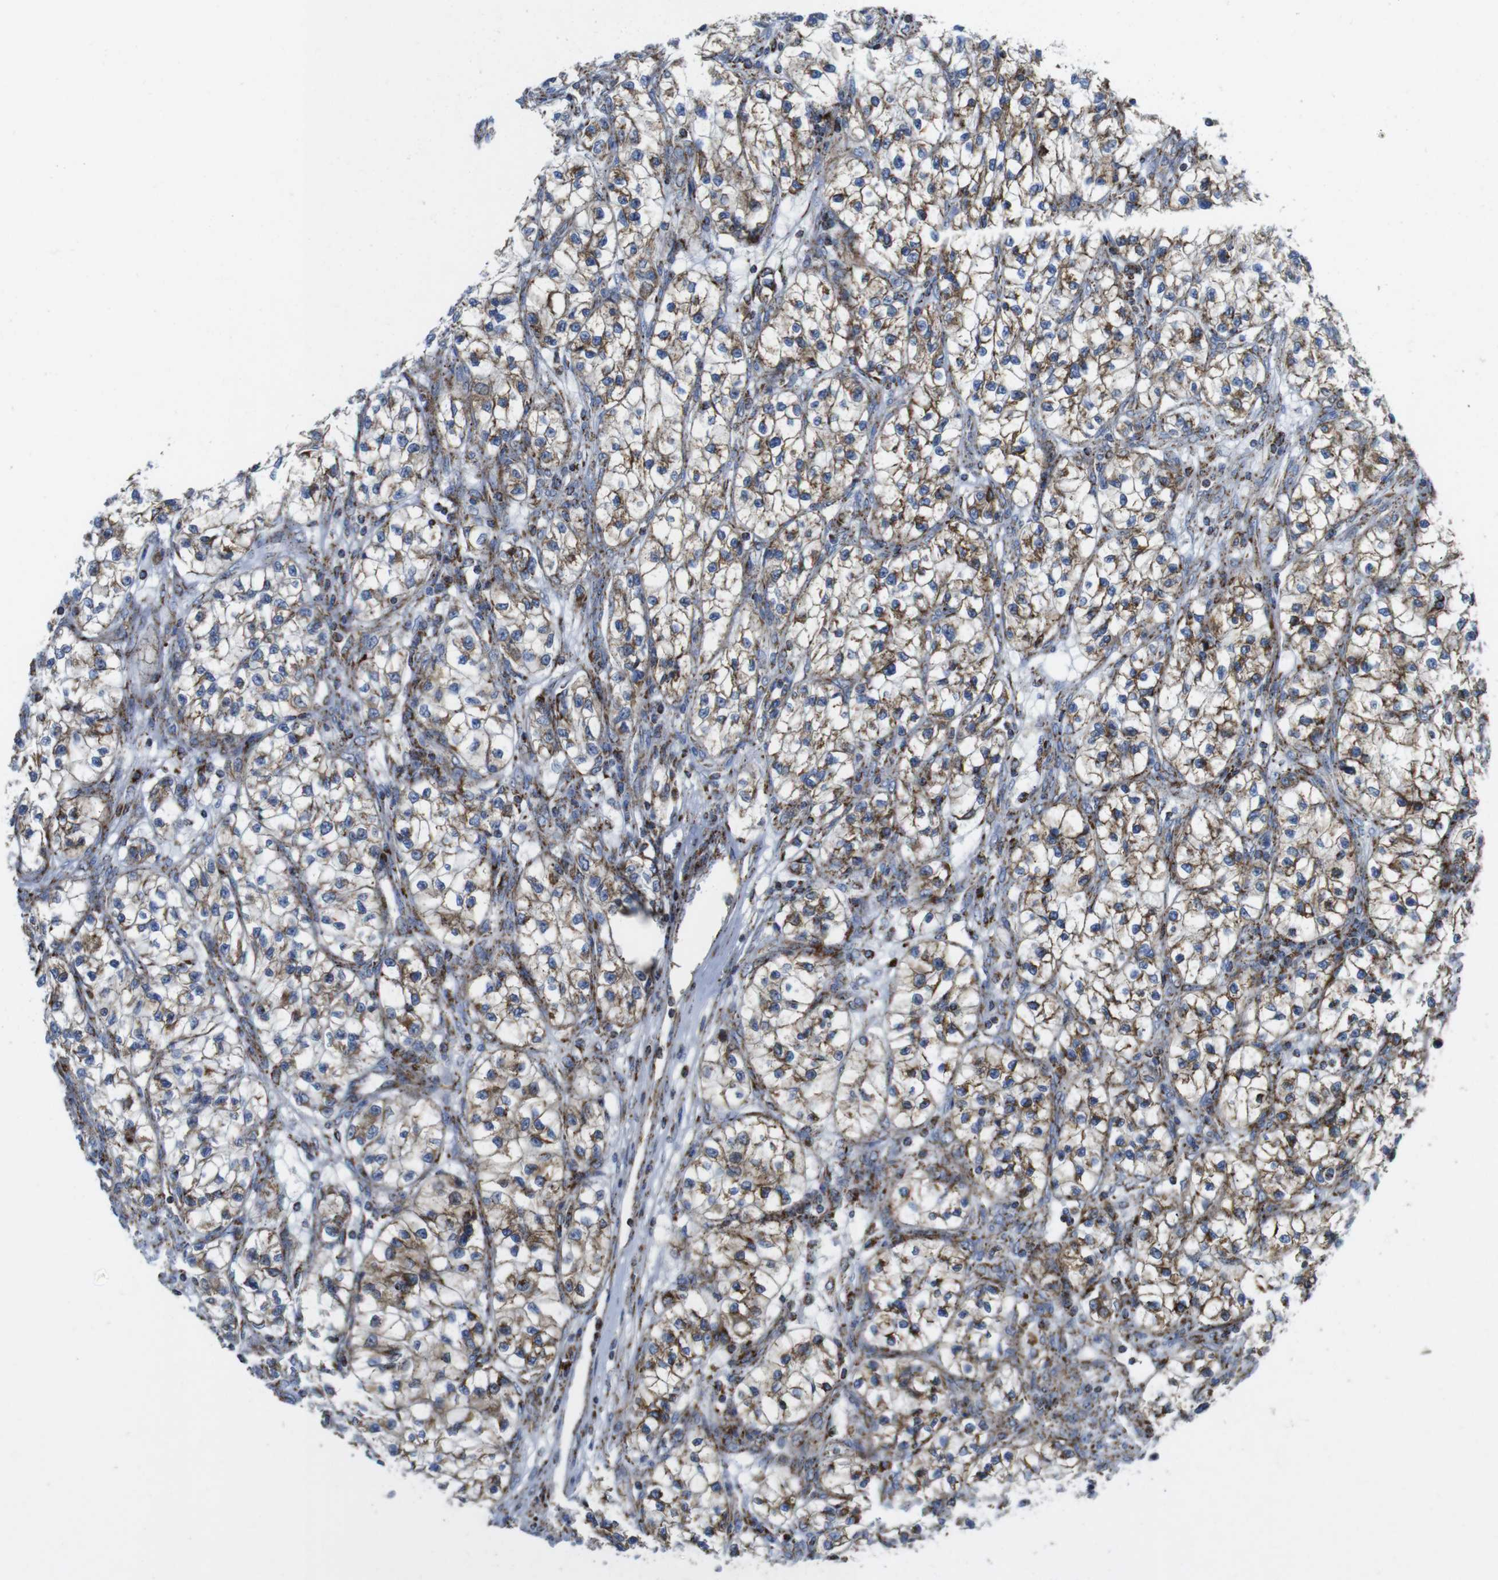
{"staining": {"intensity": "weak", "quantity": "<25%", "location": "cytoplasmic/membranous"}, "tissue": "renal cancer", "cell_type": "Tumor cells", "image_type": "cancer", "snomed": [{"axis": "morphology", "description": "Adenocarcinoma, NOS"}, {"axis": "topography", "description": "Kidney"}], "caption": "Immunohistochemistry micrograph of adenocarcinoma (renal) stained for a protein (brown), which shows no positivity in tumor cells.", "gene": "TMEM192", "patient": {"sex": "female", "age": 57}}